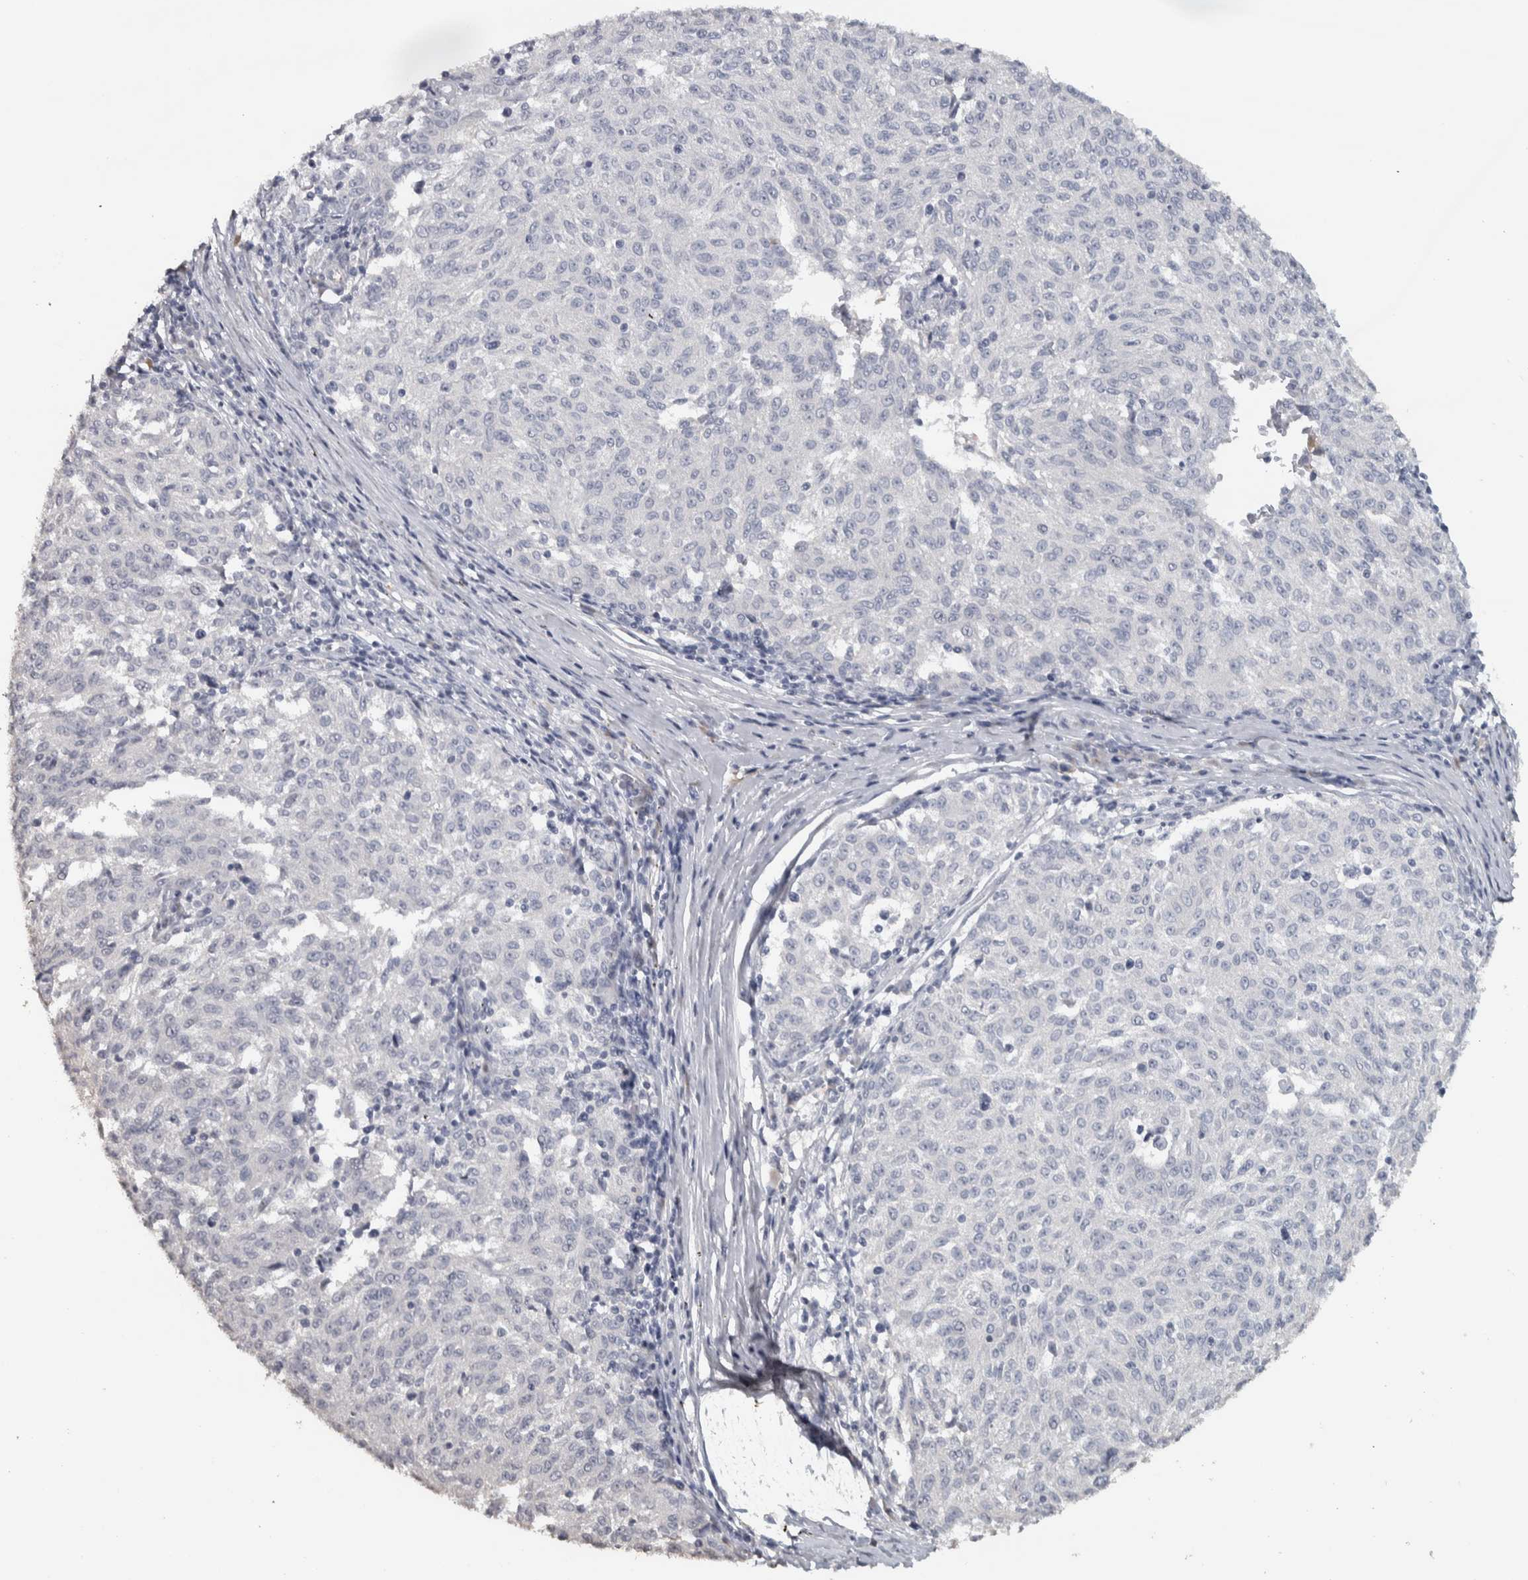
{"staining": {"intensity": "negative", "quantity": "none", "location": "none"}, "tissue": "melanoma", "cell_type": "Tumor cells", "image_type": "cancer", "snomed": [{"axis": "morphology", "description": "Malignant melanoma, NOS"}, {"axis": "topography", "description": "Skin"}], "caption": "Tumor cells are negative for brown protein staining in melanoma. (DAB (3,3'-diaminobenzidine) IHC with hematoxylin counter stain).", "gene": "NECAB1", "patient": {"sex": "female", "age": 72}}